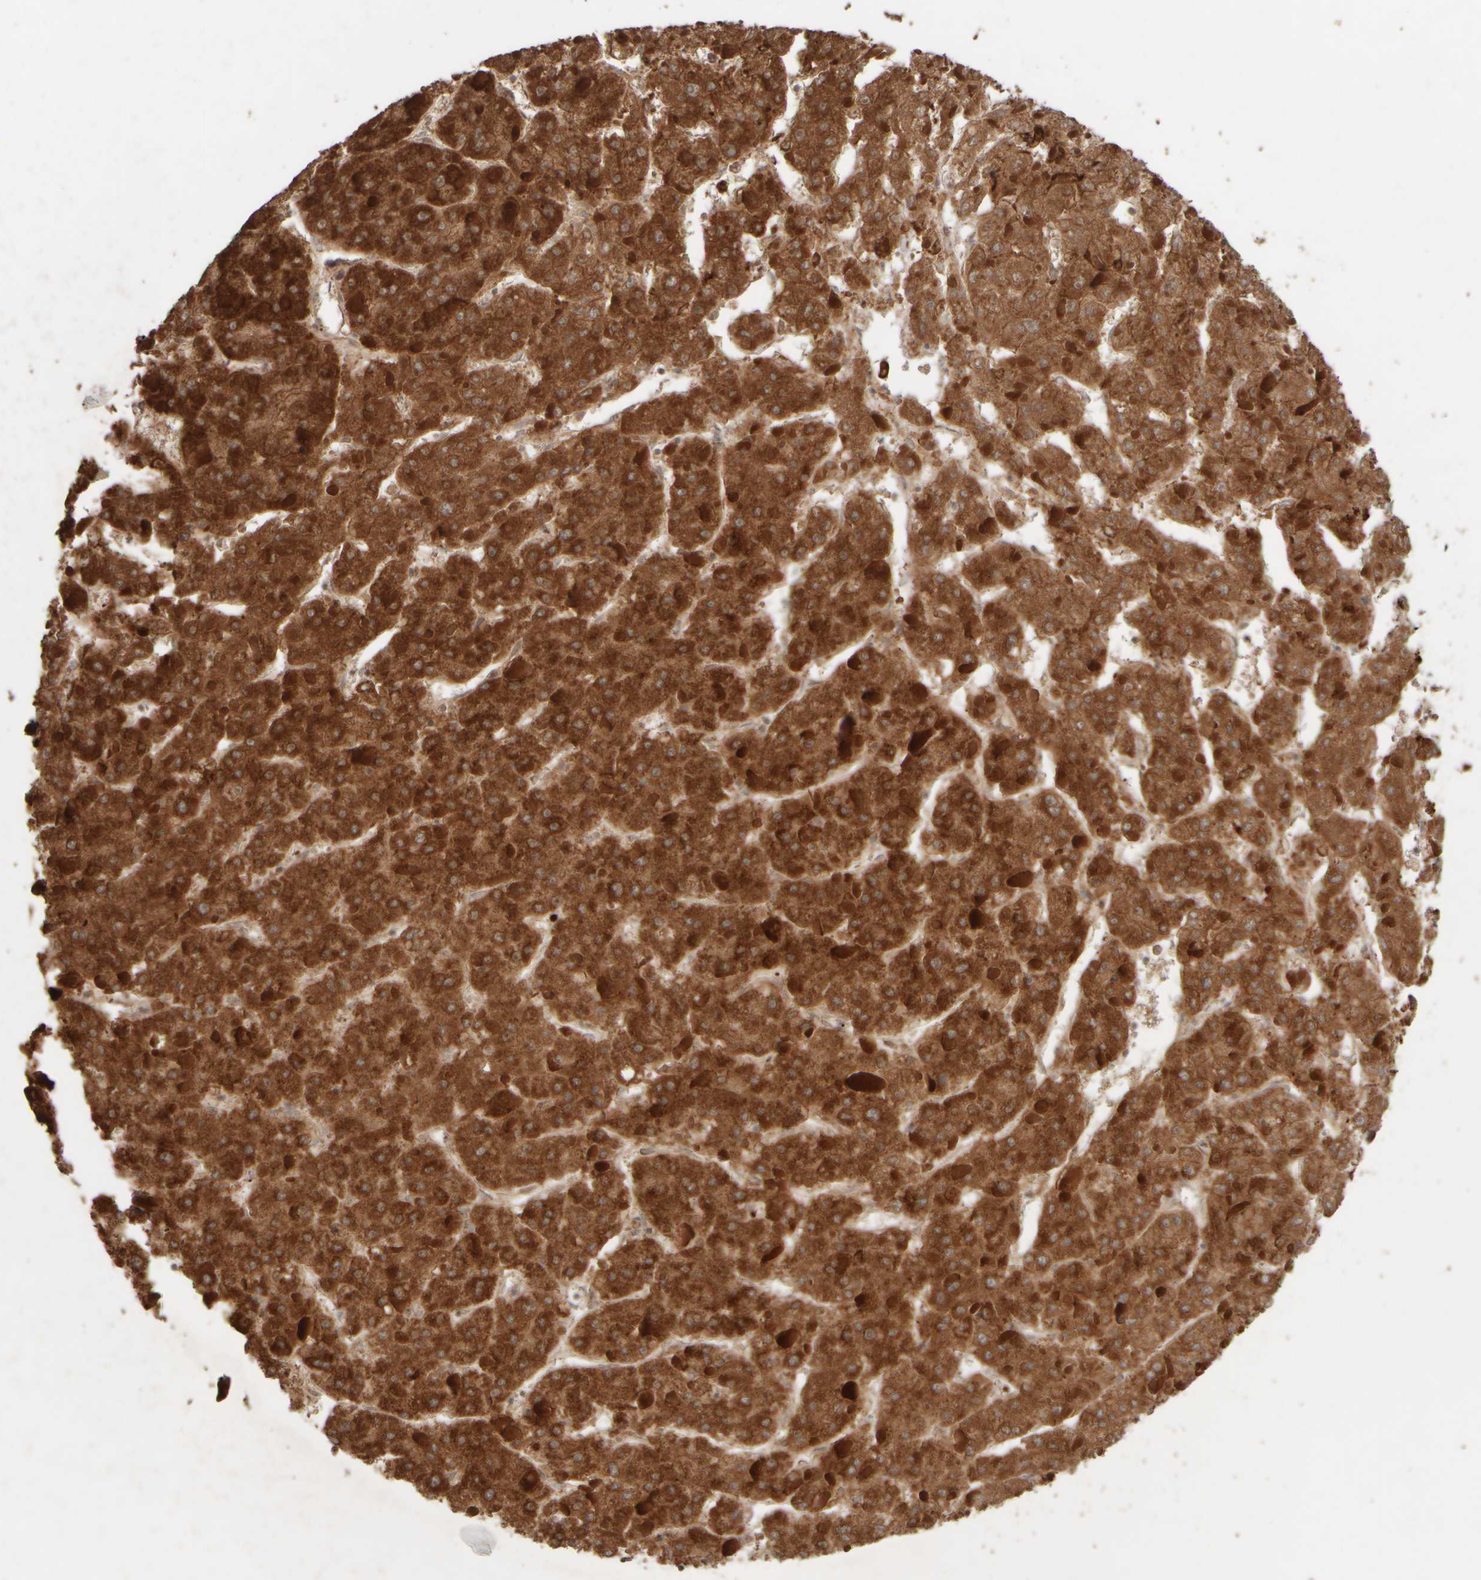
{"staining": {"intensity": "strong", "quantity": ">75%", "location": "cytoplasmic/membranous"}, "tissue": "liver cancer", "cell_type": "Tumor cells", "image_type": "cancer", "snomed": [{"axis": "morphology", "description": "Carcinoma, Hepatocellular, NOS"}, {"axis": "topography", "description": "Liver"}], "caption": "Protein analysis of liver hepatocellular carcinoma tissue displays strong cytoplasmic/membranous positivity in approximately >75% of tumor cells.", "gene": "EIF2B3", "patient": {"sex": "female", "age": 73}}